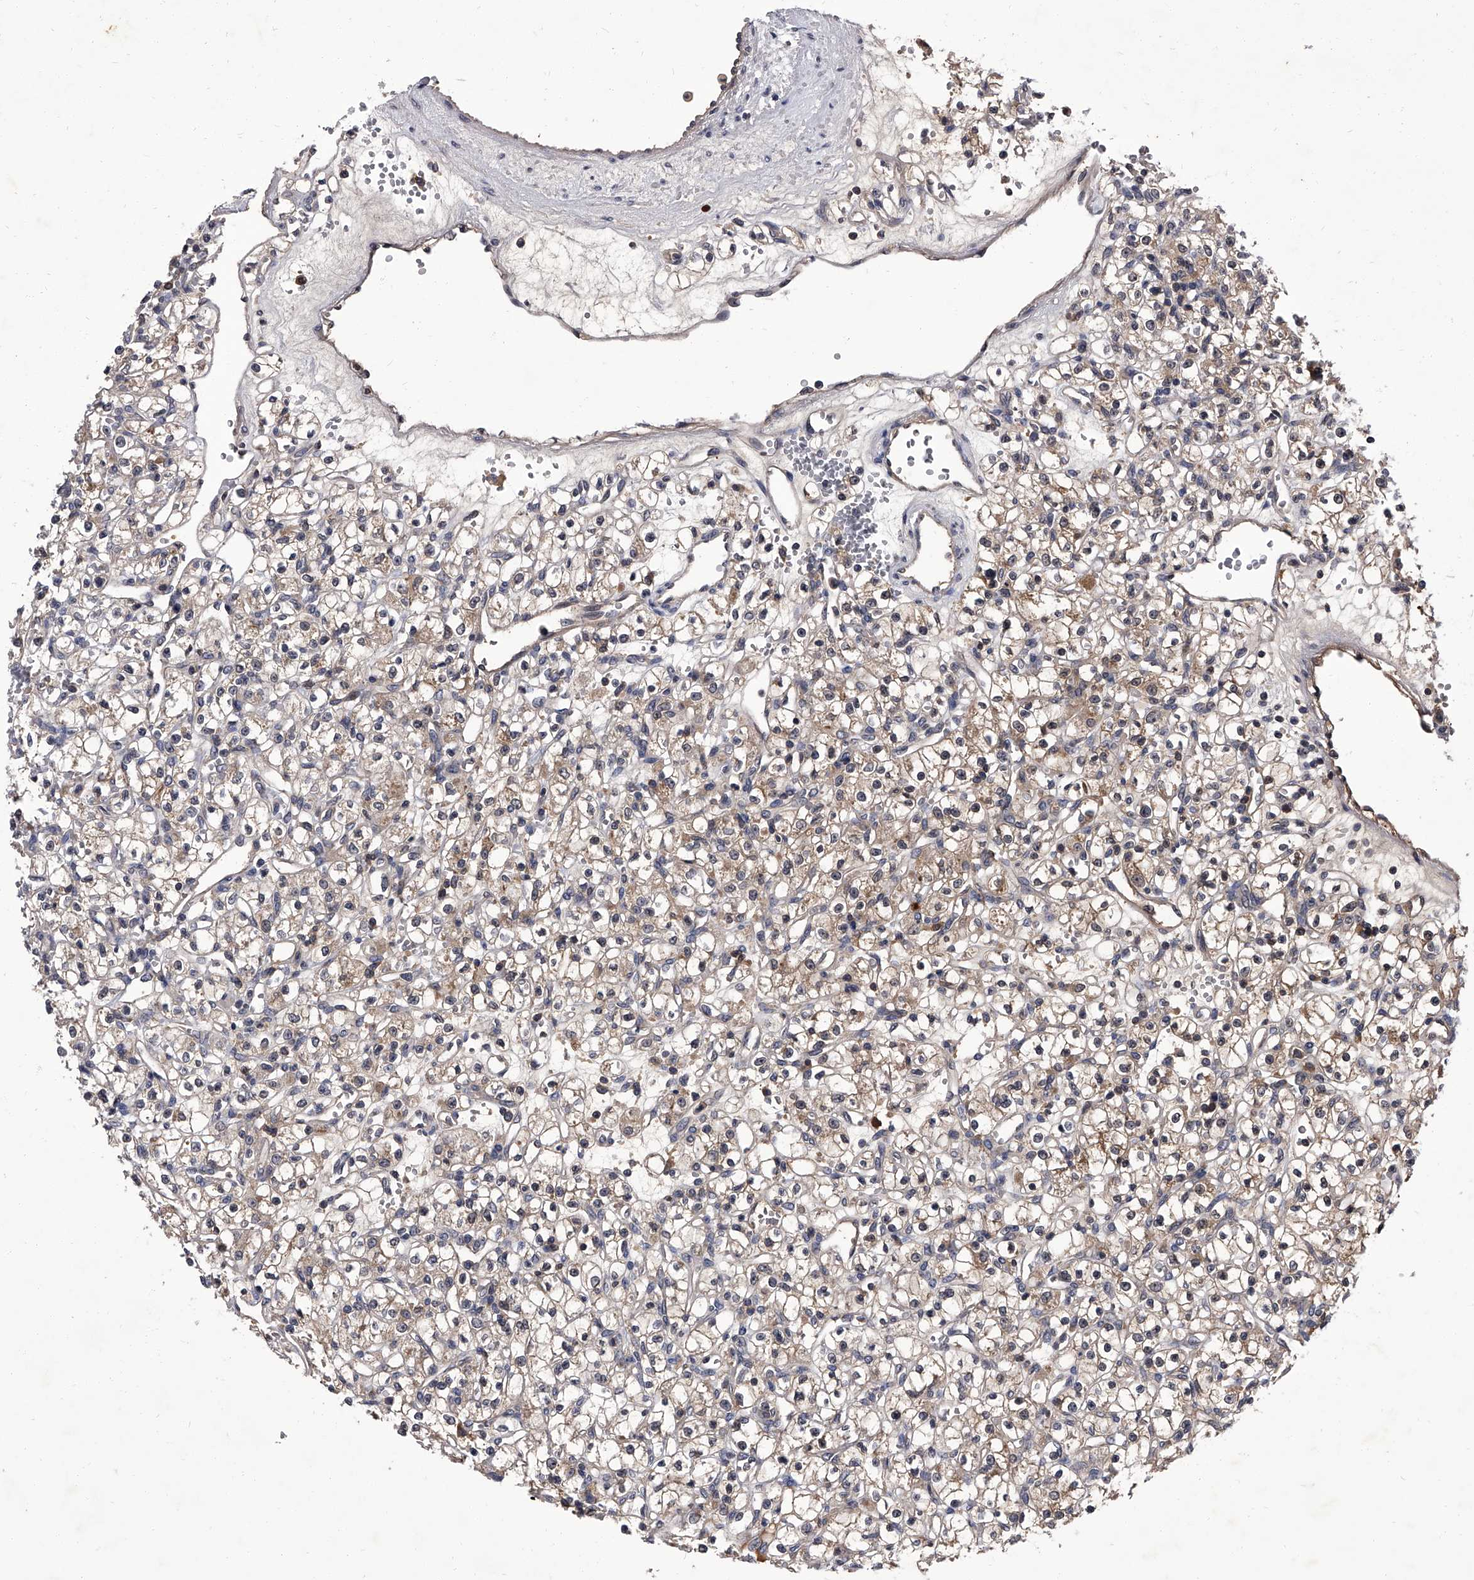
{"staining": {"intensity": "weak", "quantity": ">75%", "location": "cytoplasmic/membranous"}, "tissue": "renal cancer", "cell_type": "Tumor cells", "image_type": "cancer", "snomed": [{"axis": "morphology", "description": "Adenocarcinoma, NOS"}, {"axis": "topography", "description": "Kidney"}], "caption": "A photomicrograph showing weak cytoplasmic/membranous staining in about >75% of tumor cells in adenocarcinoma (renal), as visualized by brown immunohistochemical staining.", "gene": "SLC18B1", "patient": {"sex": "female", "age": 59}}